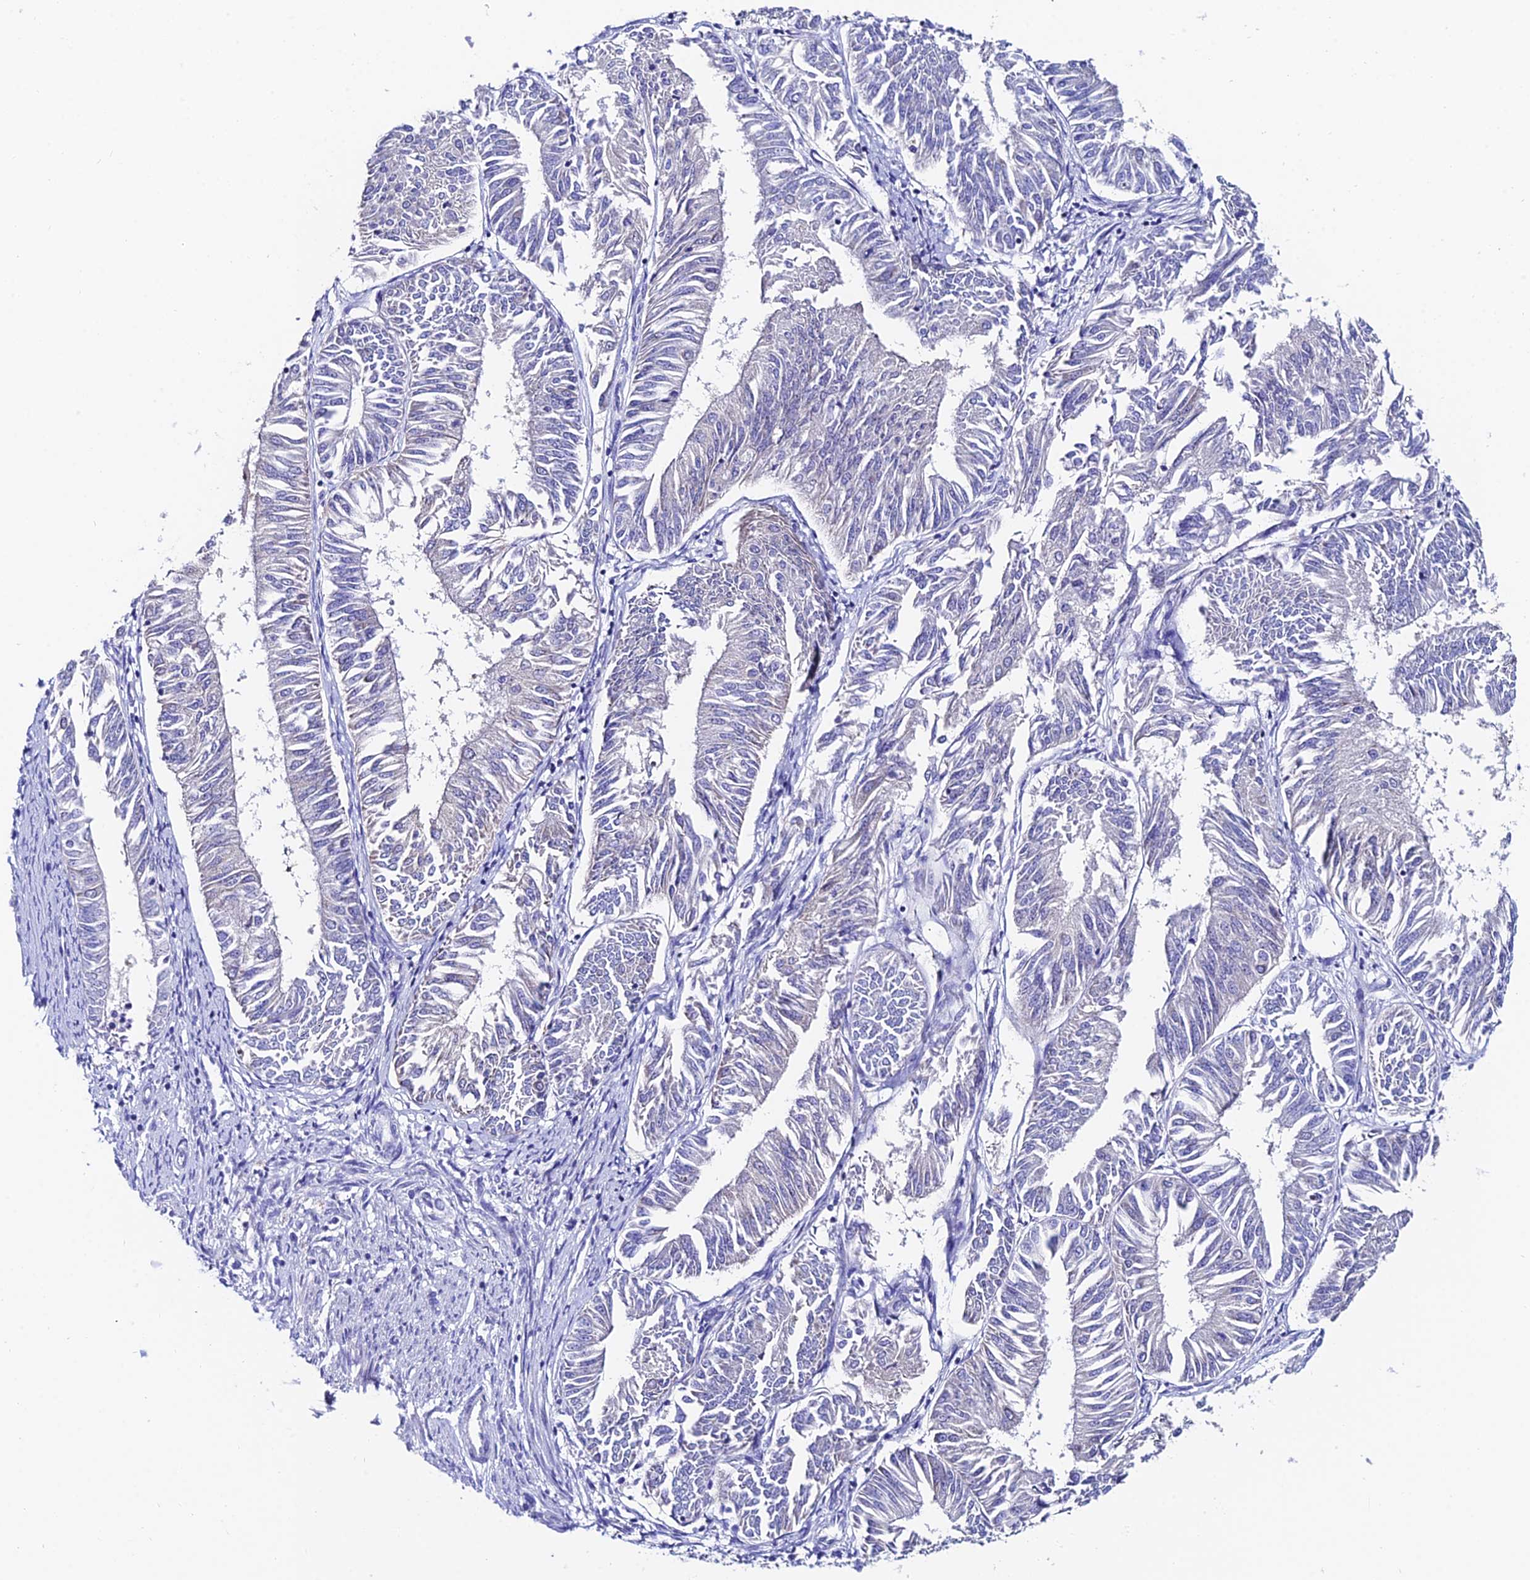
{"staining": {"intensity": "negative", "quantity": "none", "location": "none"}, "tissue": "endometrial cancer", "cell_type": "Tumor cells", "image_type": "cancer", "snomed": [{"axis": "morphology", "description": "Adenocarcinoma, NOS"}, {"axis": "topography", "description": "Endometrium"}], "caption": "Tumor cells are negative for protein expression in human endometrial adenocarcinoma. (DAB (3,3'-diaminobenzidine) IHC visualized using brightfield microscopy, high magnification).", "gene": "CEP41", "patient": {"sex": "female", "age": 58}}